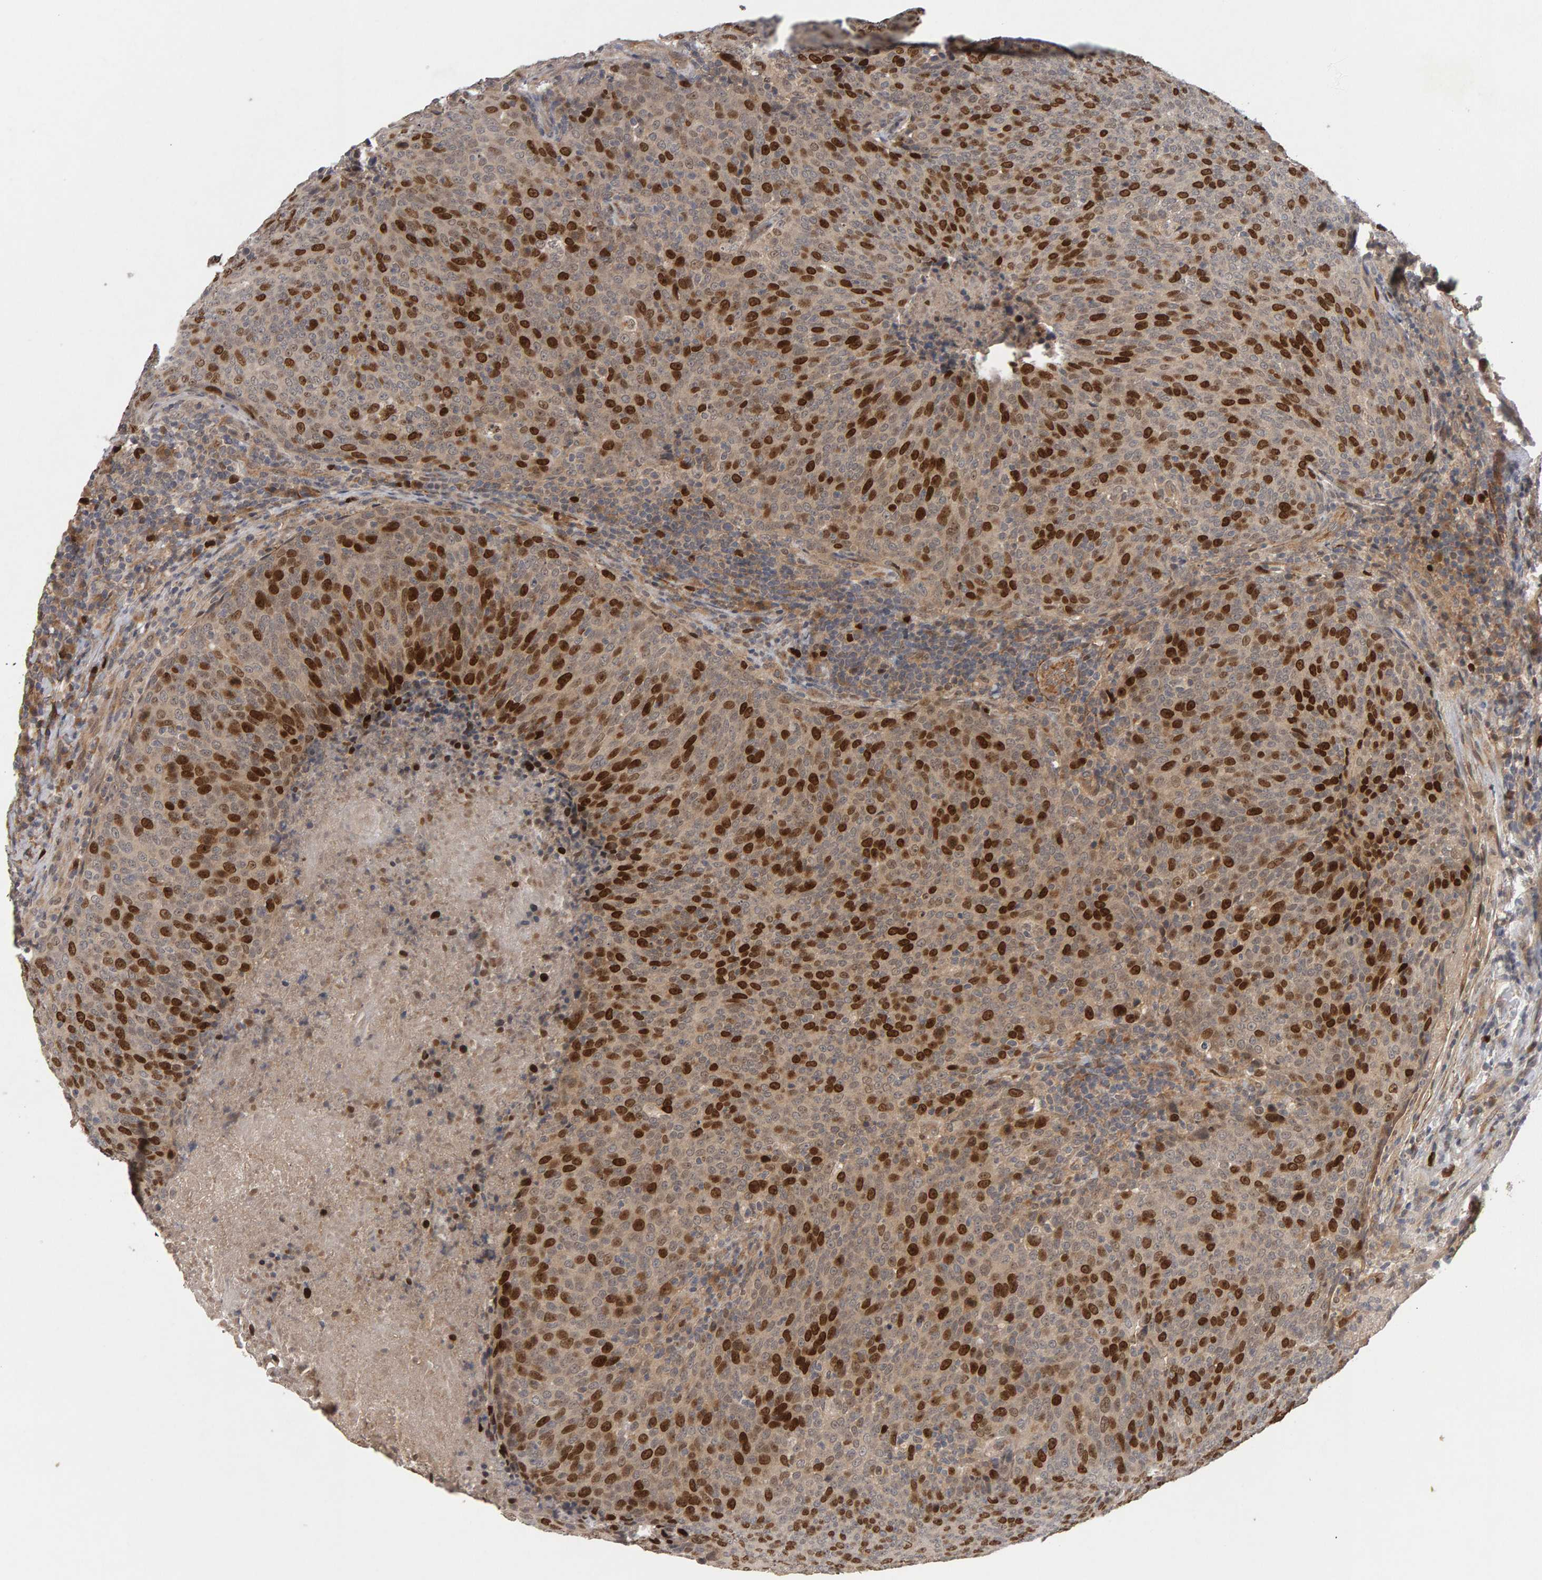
{"staining": {"intensity": "strong", "quantity": "25%-75%", "location": "nuclear"}, "tissue": "head and neck cancer", "cell_type": "Tumor cells", "image_type": "cancer", "snomed": [{"axis": "morphology", "description": "Squamous cell carcinoma, NOS"}, {"axis": "morphology", "description": "Squamous cell carcinoma, metastatic, NOS"}, {"axis": "topography", "description": "Lymph node"}, {"axis": "topography", "description": "Head-Neck"}], "caption": "Immunohistochemistry (IHC) (DAB (3,3'-diaminobenzidine)) staining of human squamous cell carcinoma (head and neck) shows strong nuclear protein expression in about 25%-75% of tumor cells. The protein is stained brown, and the nuclei are stained in blue (DAB IHC with brightfield microscopy, high magnification).", "gene": "CDCA5", "patient": {"sex": "male", "age": 62}}